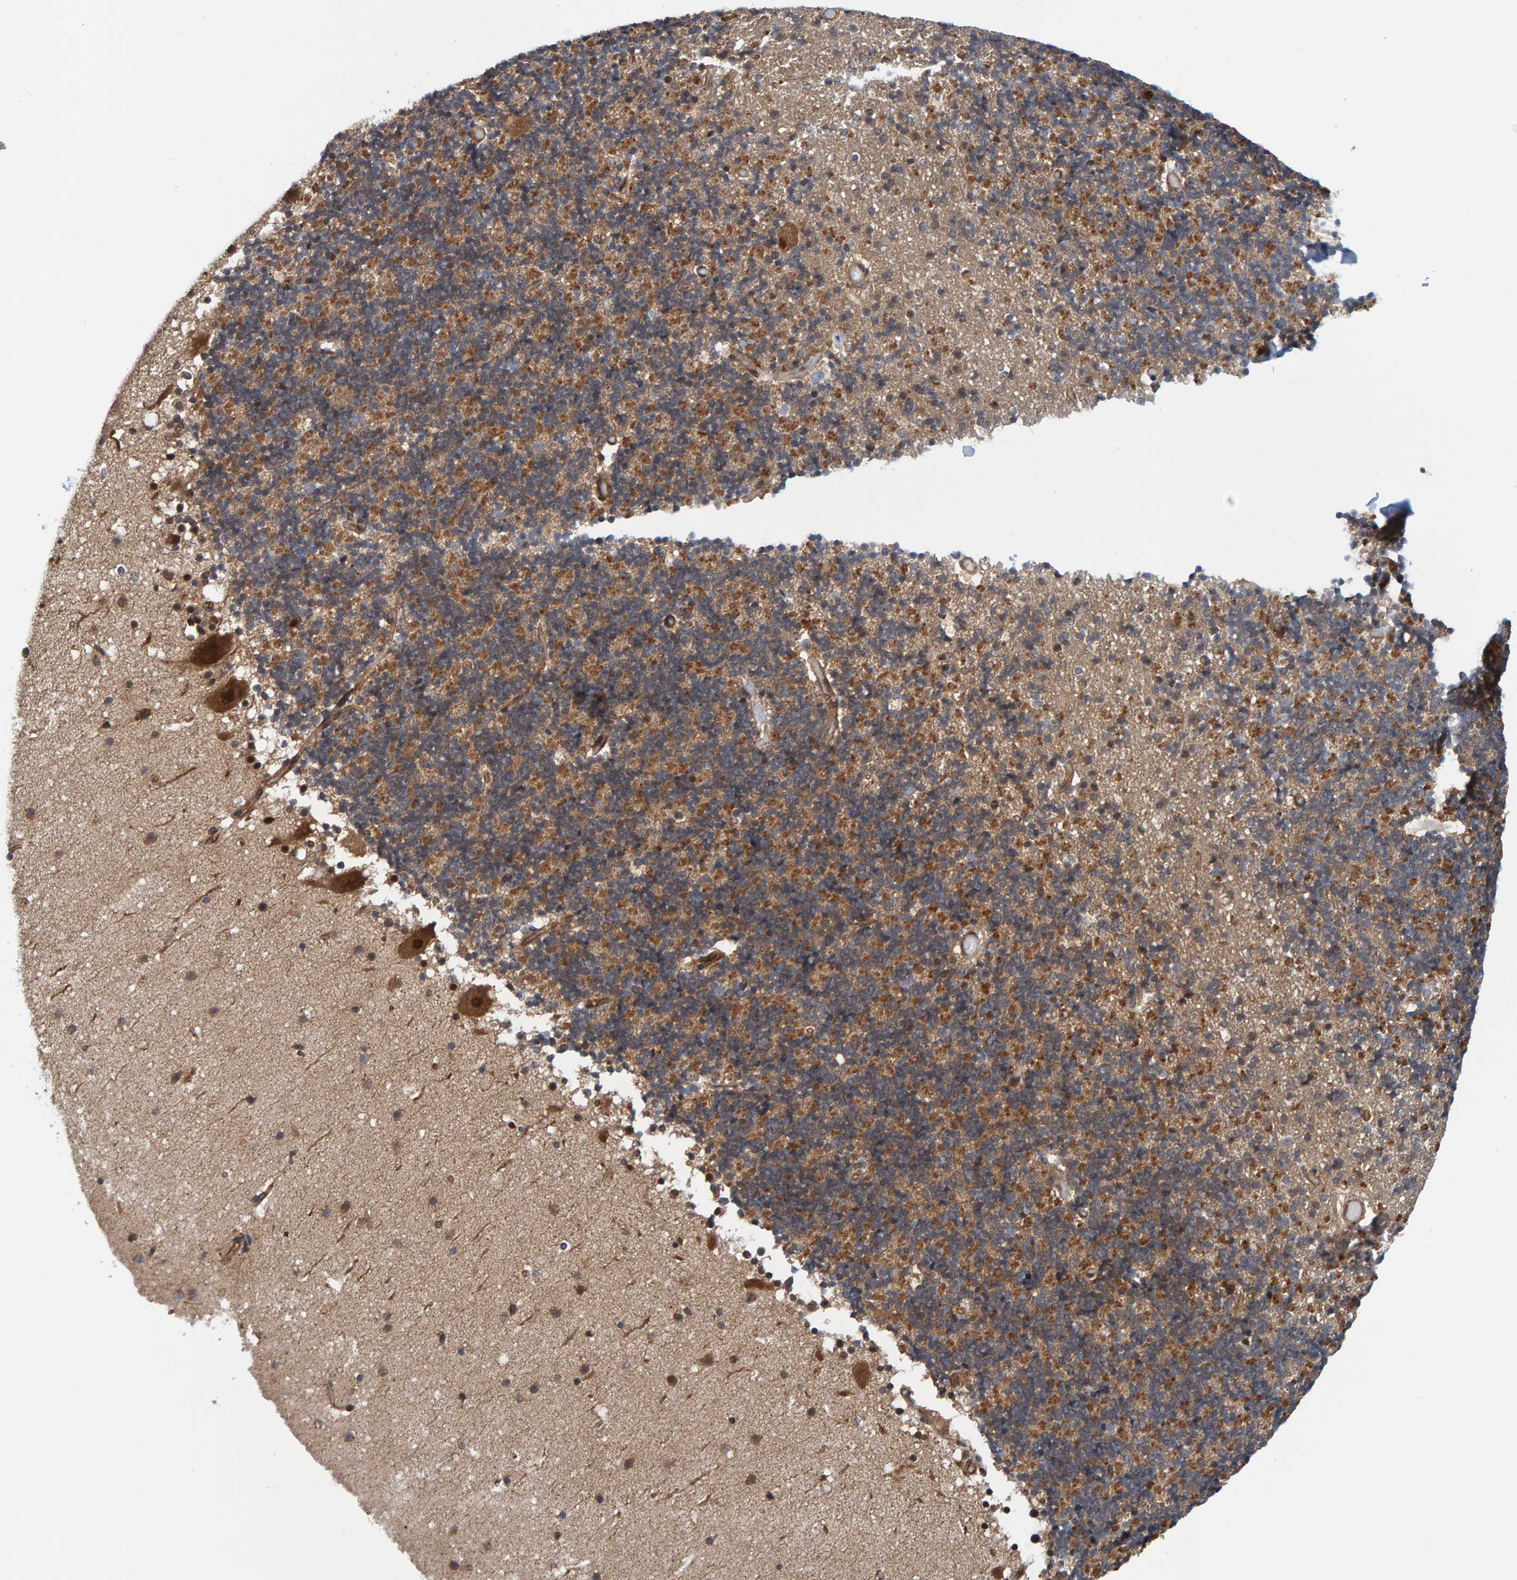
{"staining": {"intensity": "moderate", "quantity": ">75%", "location": "cytoplasmic/membranous"}, "tissue": "cerebellum", "cell_type": "Cells in granular layer", "image_type": "normal", "snomed": [{"axis": "morphology", "description": "Normal tissue, NOS"}, {"axis": "topography", "description": "Cerebellum"}], "caption": "Cerebellum stained with DAB (3,3'-diaminobenzidine) immunohistochemistry (IHC) shows medium levels of moderate cytoplasmic/membranous positivity in approximately >75% of cells in granular layer. (brown staining indicates protein expression, while blue staining denotes nuclei).", "gene": "SCRN2", "patient": {"sex": "male", "age": 57}}